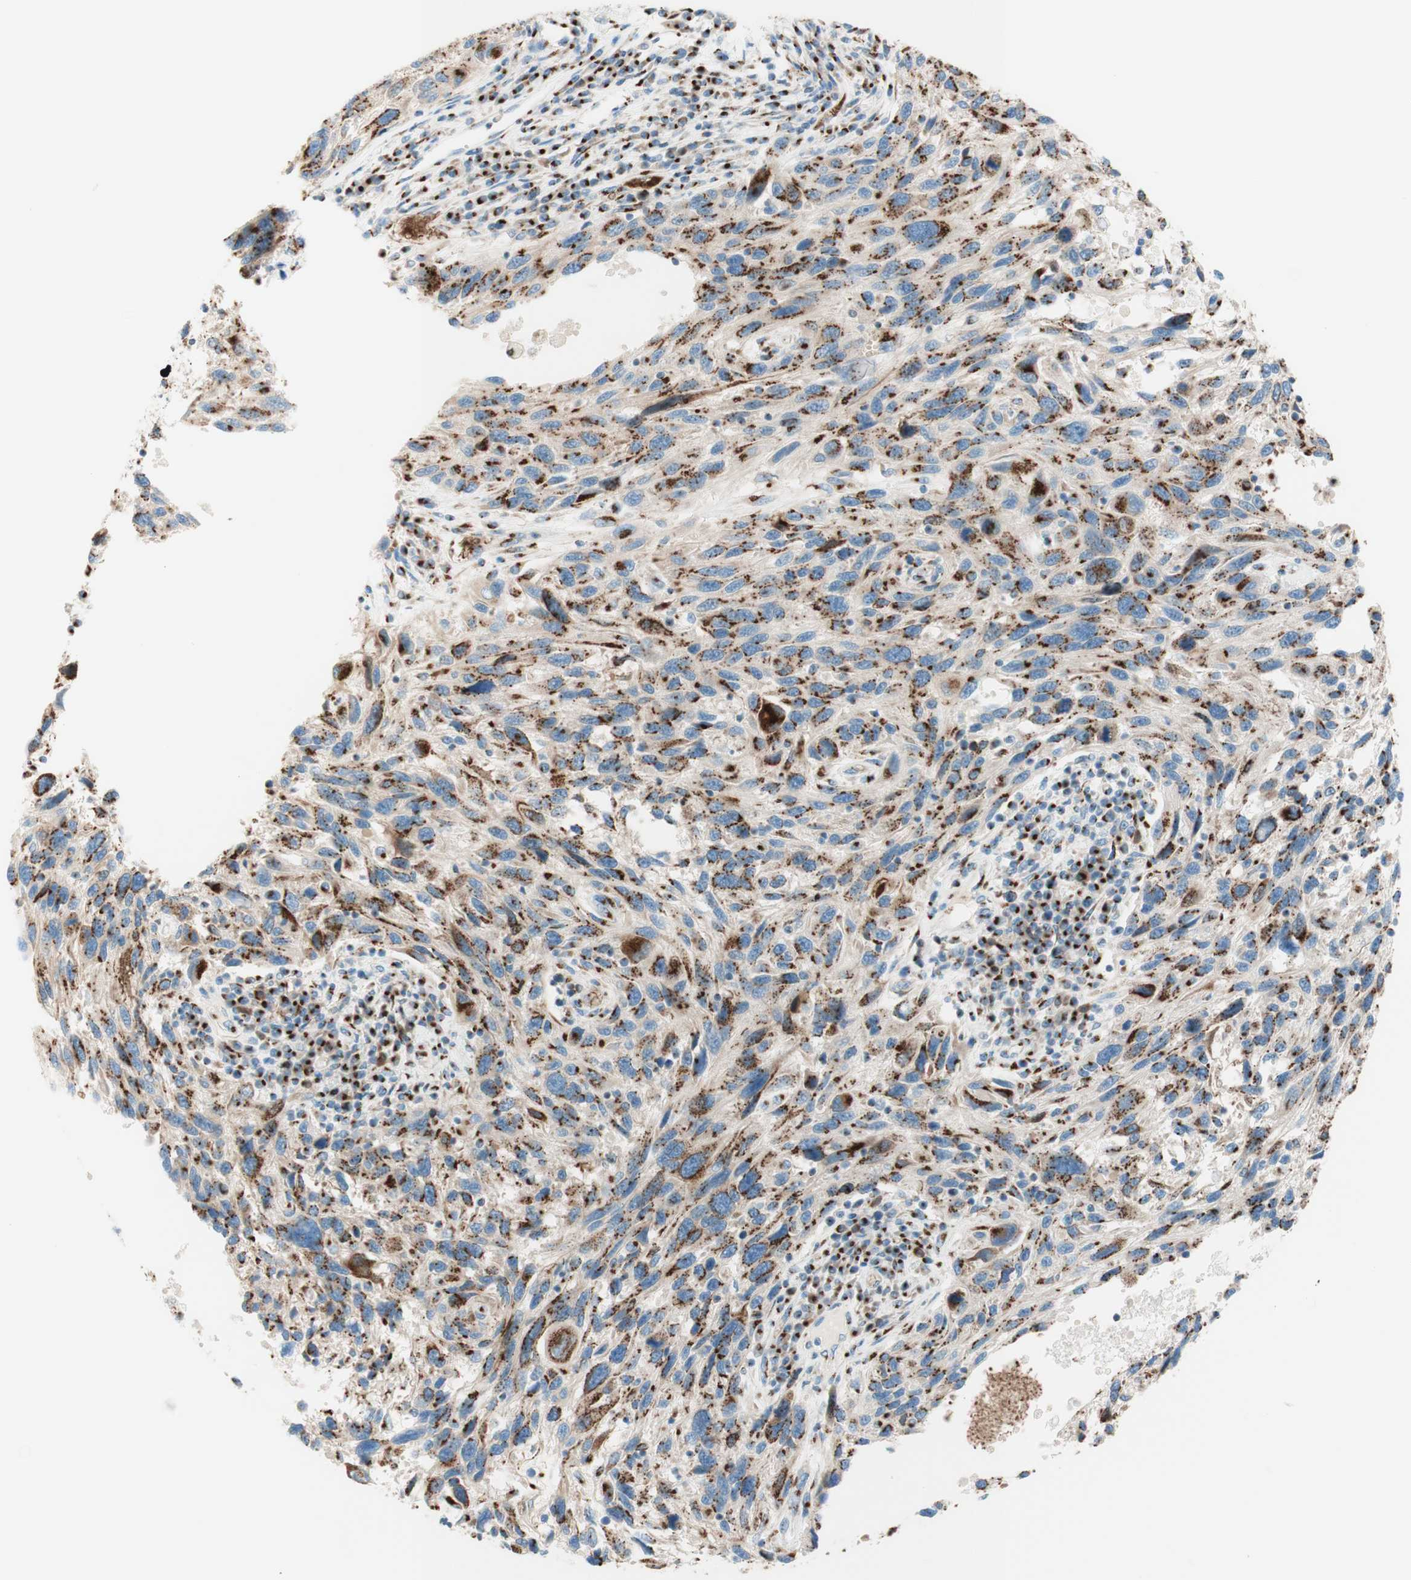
{"staining": {"intensity": "strong", "quantity": ">75%", "location": "cytoplasmic/membranous"}, "tissue": "melanoma", "cell_type": "Tumor cells", "image_type": "cancer", "snomed": [{"axis": "morphology", "description": "Malignant melanoma, NOS"}, {"axis": "topography", "description": "Skin"}], "caption": "High-power microscopy captured an immunohistochemistry photomicrograph of melanoma, revealing strong cytoplasmic/membranous staining in approximately >75% of tumor cells. The protein of interest is stained brown, and the nuclei are stained in blue (DAB IHC with brightfield microscopy, high magnification).", "gene": "GOLGB1", "patient": {"sex": "male", "age": 53}}